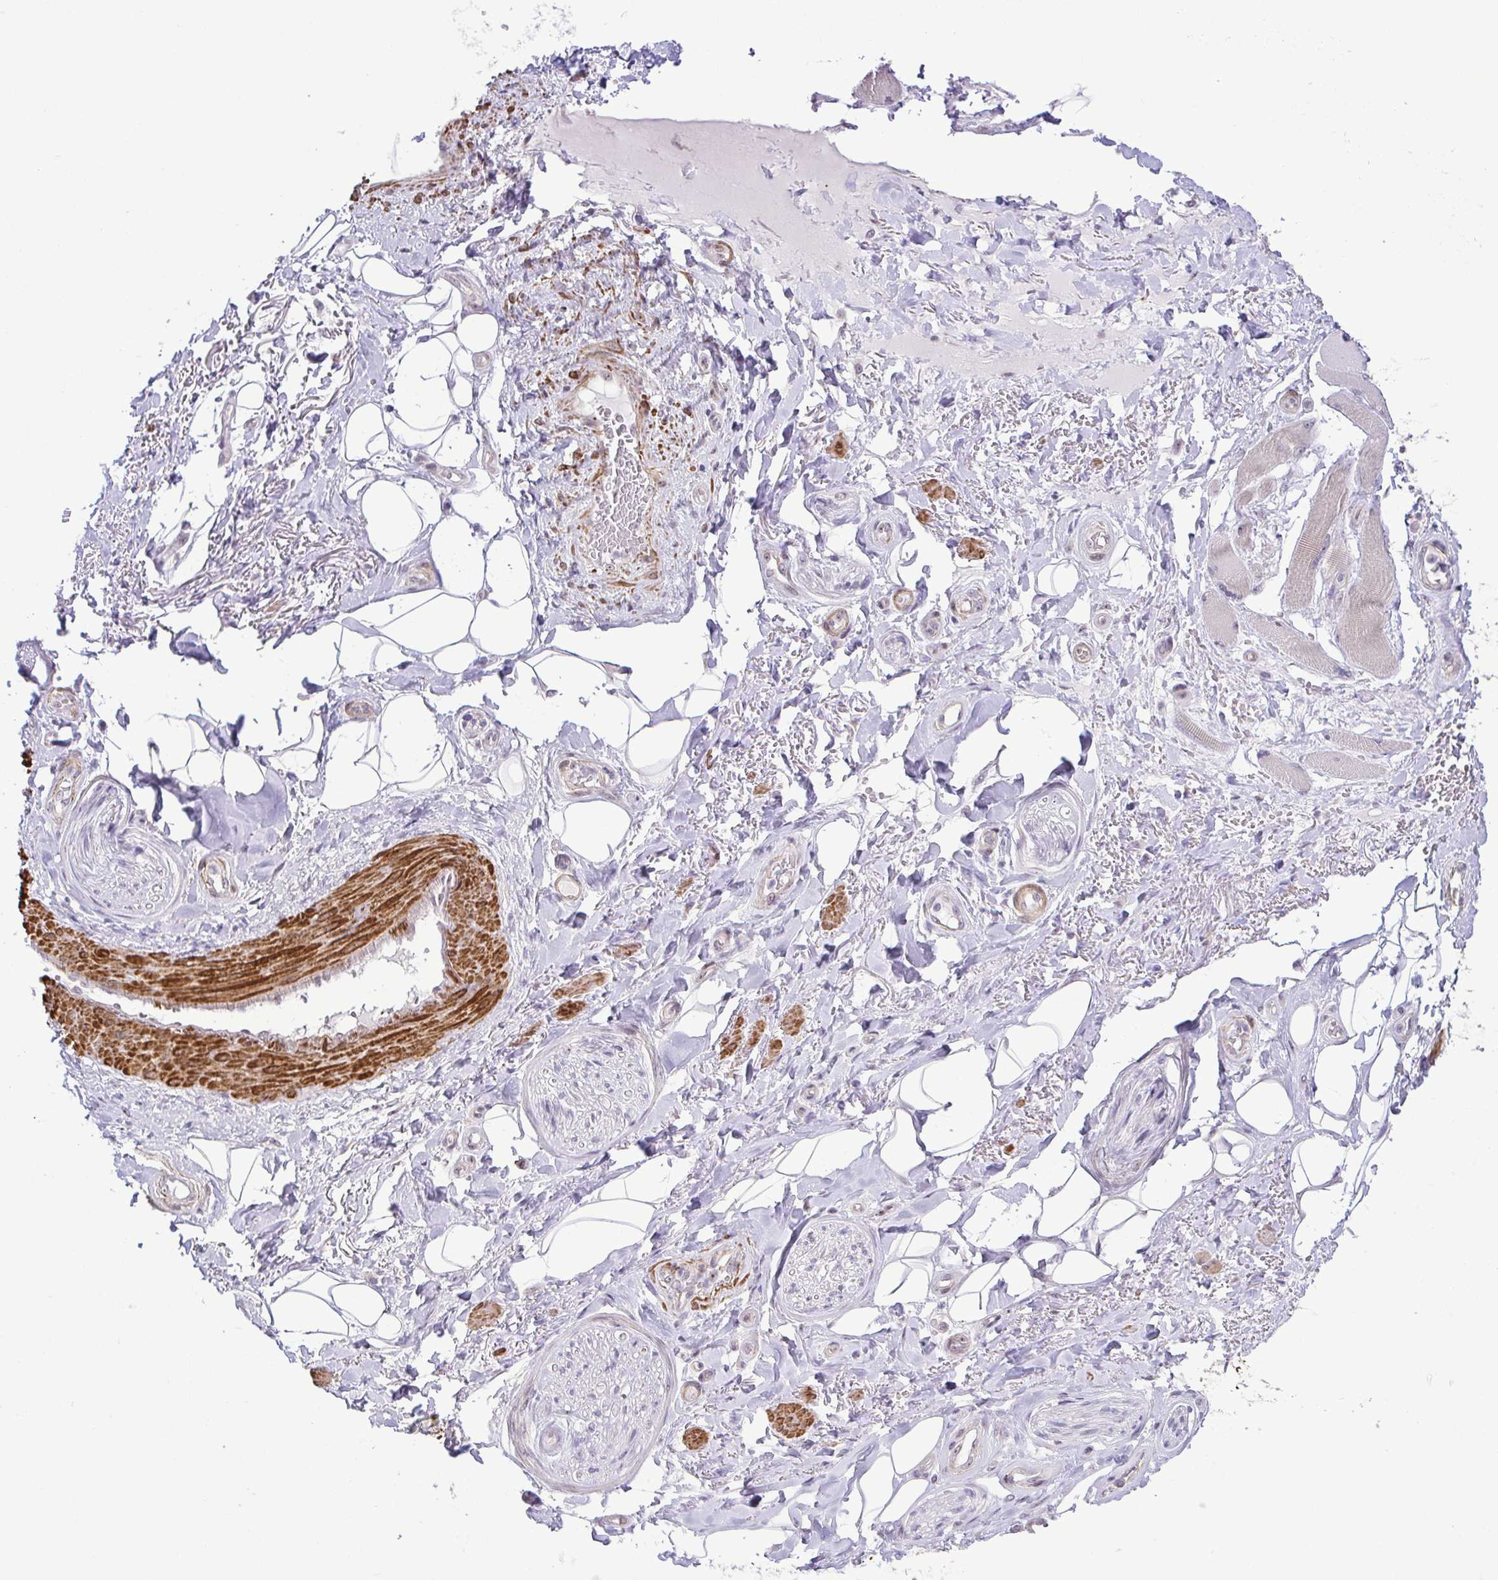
{"staining": {"intensity": "negative", "quantity": "none", "location": "none"}, "tissue": "adipose tissue", "cell_type": "Adipocytes", "image_type": "normal", "snomed": [{"axis": "morphology", "description": "Normal tissue, NOS"}, {"axis": "topography", "description": "Anal"}, {"axis": "topography", "description": "Peripheral nerve tissue"}], "caption": "This is an IHC photomicrograph of normal human adipose tissue. There is no expression in adipocytes.", "gene": "RSL24D1", "patient": {"sex": "male", "age": 53}}